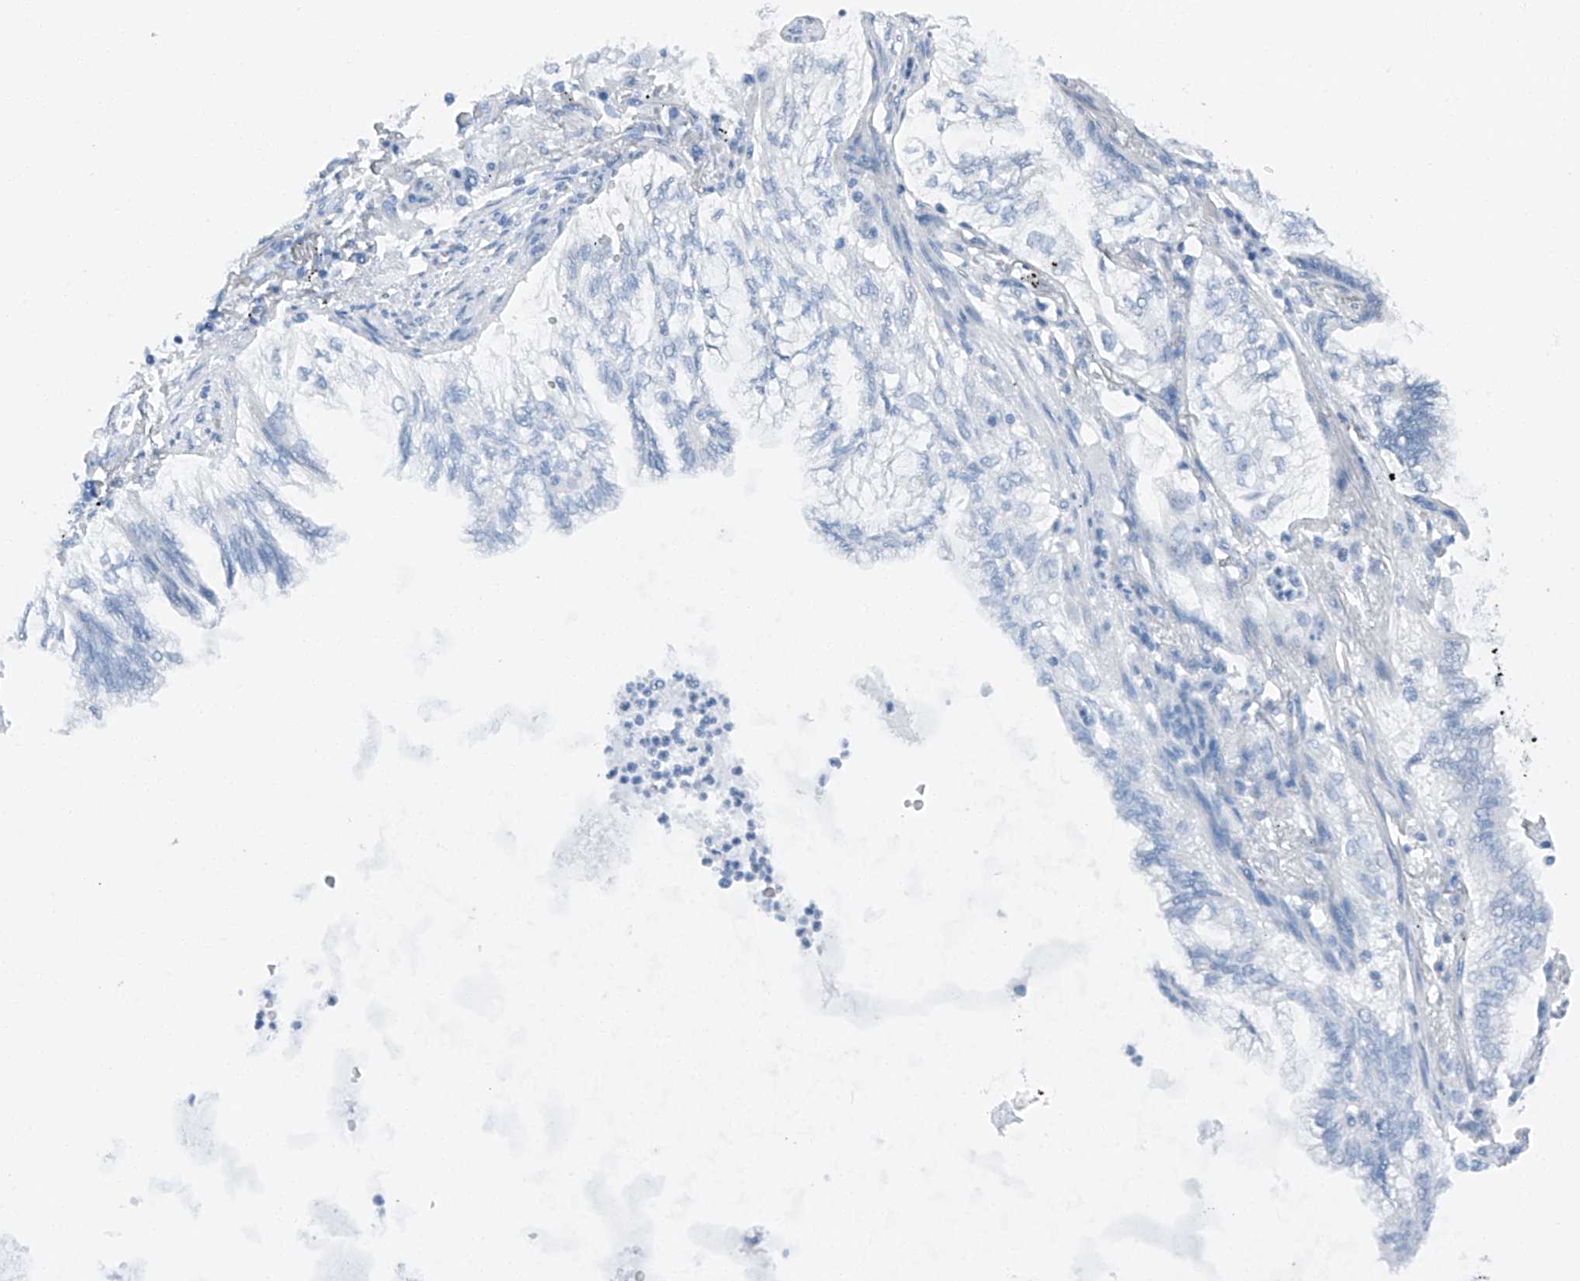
{"staining": {"intensity": "negative", "quantity": "none", "location": "none"}, "tissue": "lung cancer", "cell_type": "Tumor cells", "image_type": "cancer", "snomed": [{"axis": "morphology", "description": "Adenocarcinoma, NOS"}, {"axis": "topography", "description": "Lung"}], "caption": "This is an immunohistochemistry (IHC) histopathology image of human adenocarcinoma (lung). There is no positivity in tumor cells.", "gene": "MDGA1", "patient": {"sex": "female", "age": 70}}